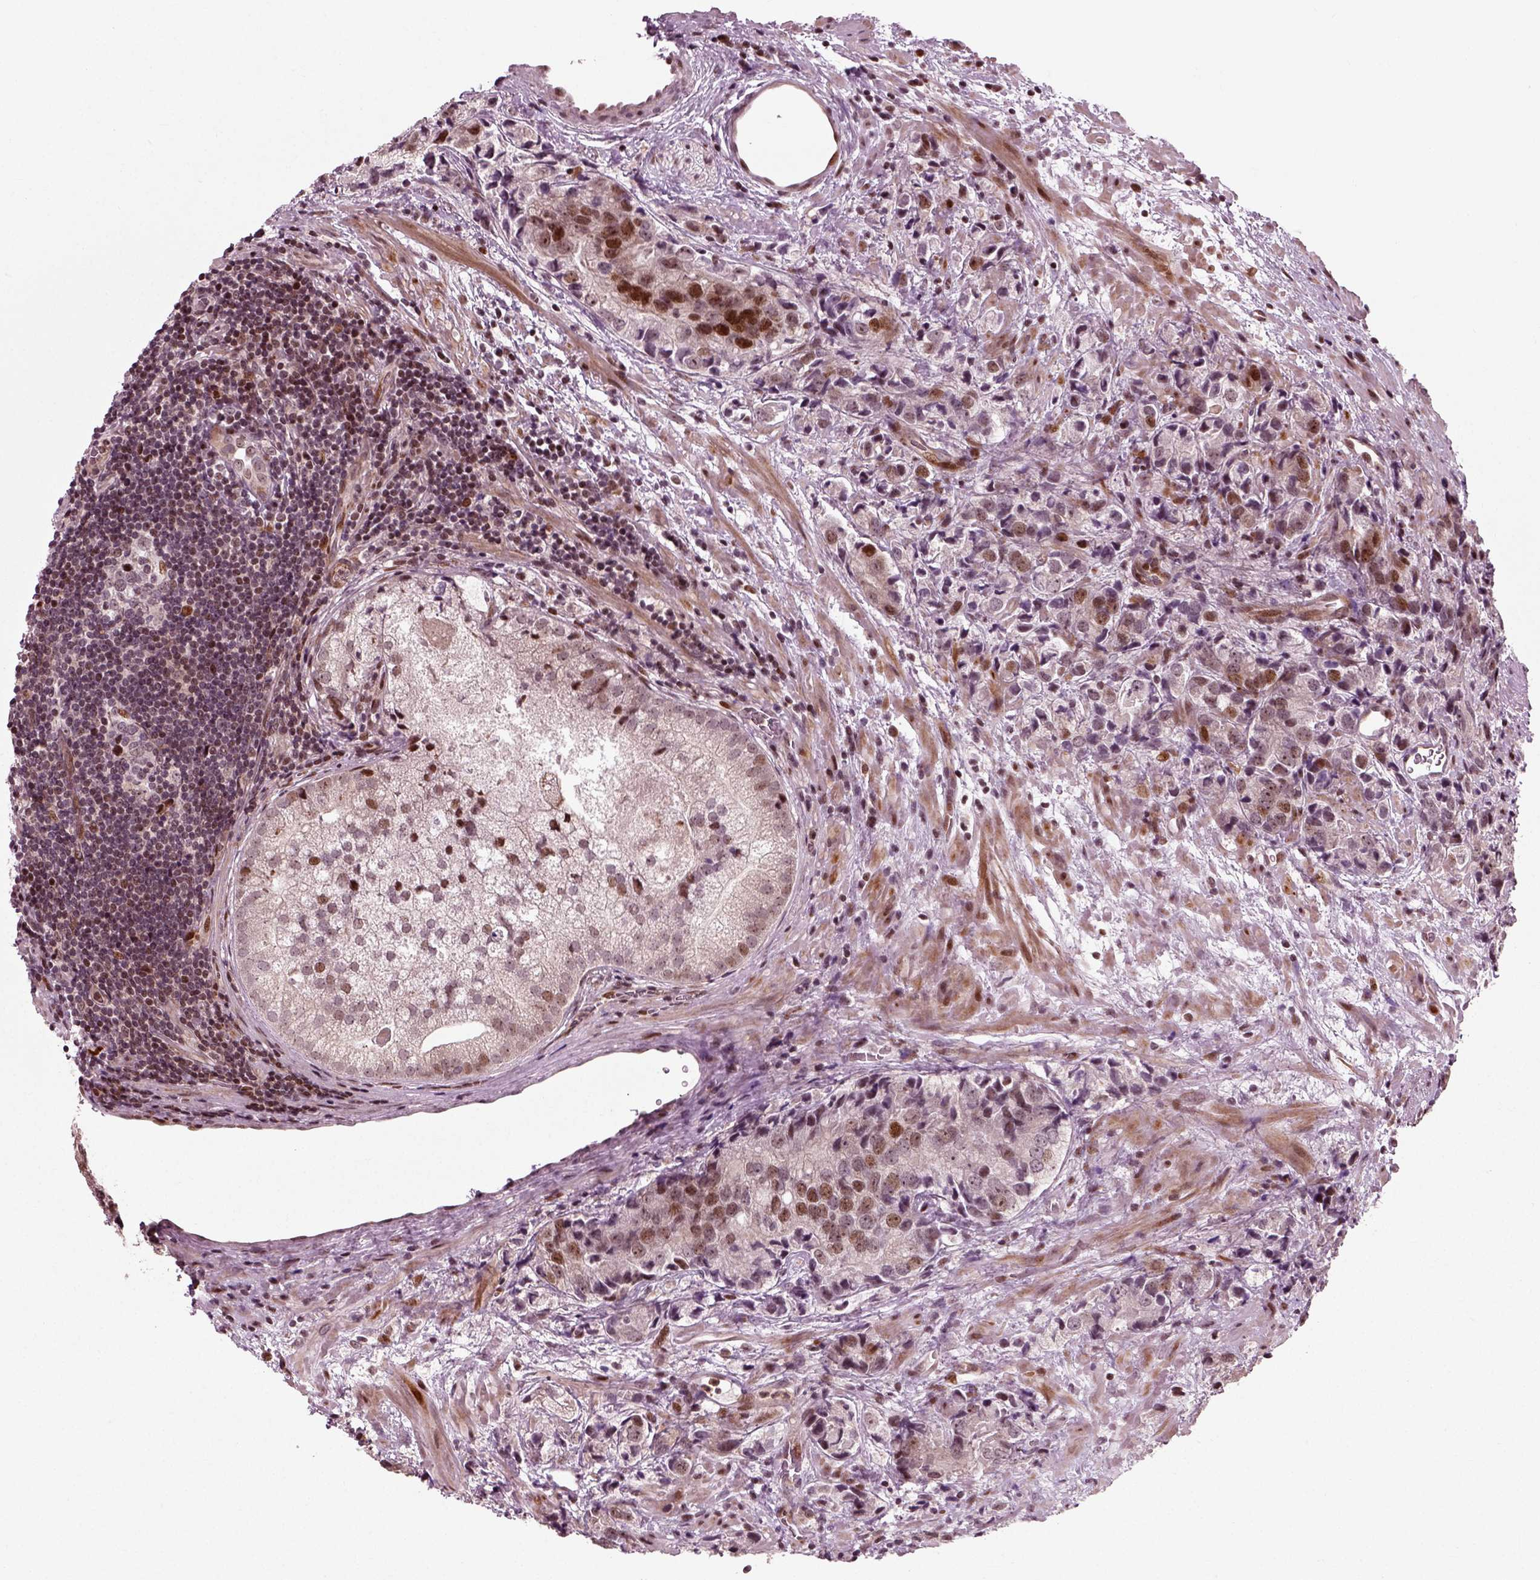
{"staining": {"intensity": "moderate", "quantity": "25%-75%", "location": "nuclear"}, "tissue": "prostate cancer", "cell_type": "Tumor cells", "image_type": "cancer", "snomed": [{"axis": "morphology", "description": "Adenocarcinoma, NOS"}, {"axis": "topography", "description": "Prostate and seminal vesicle, NOS"}], "caption": "Prostate cancer (adenocarcinoma) stained for a protein demonstrates moderate nuclear positivity in tumor cells.", "gene": "CDC14A", "patient": {"sex": "male", "age": 63}}